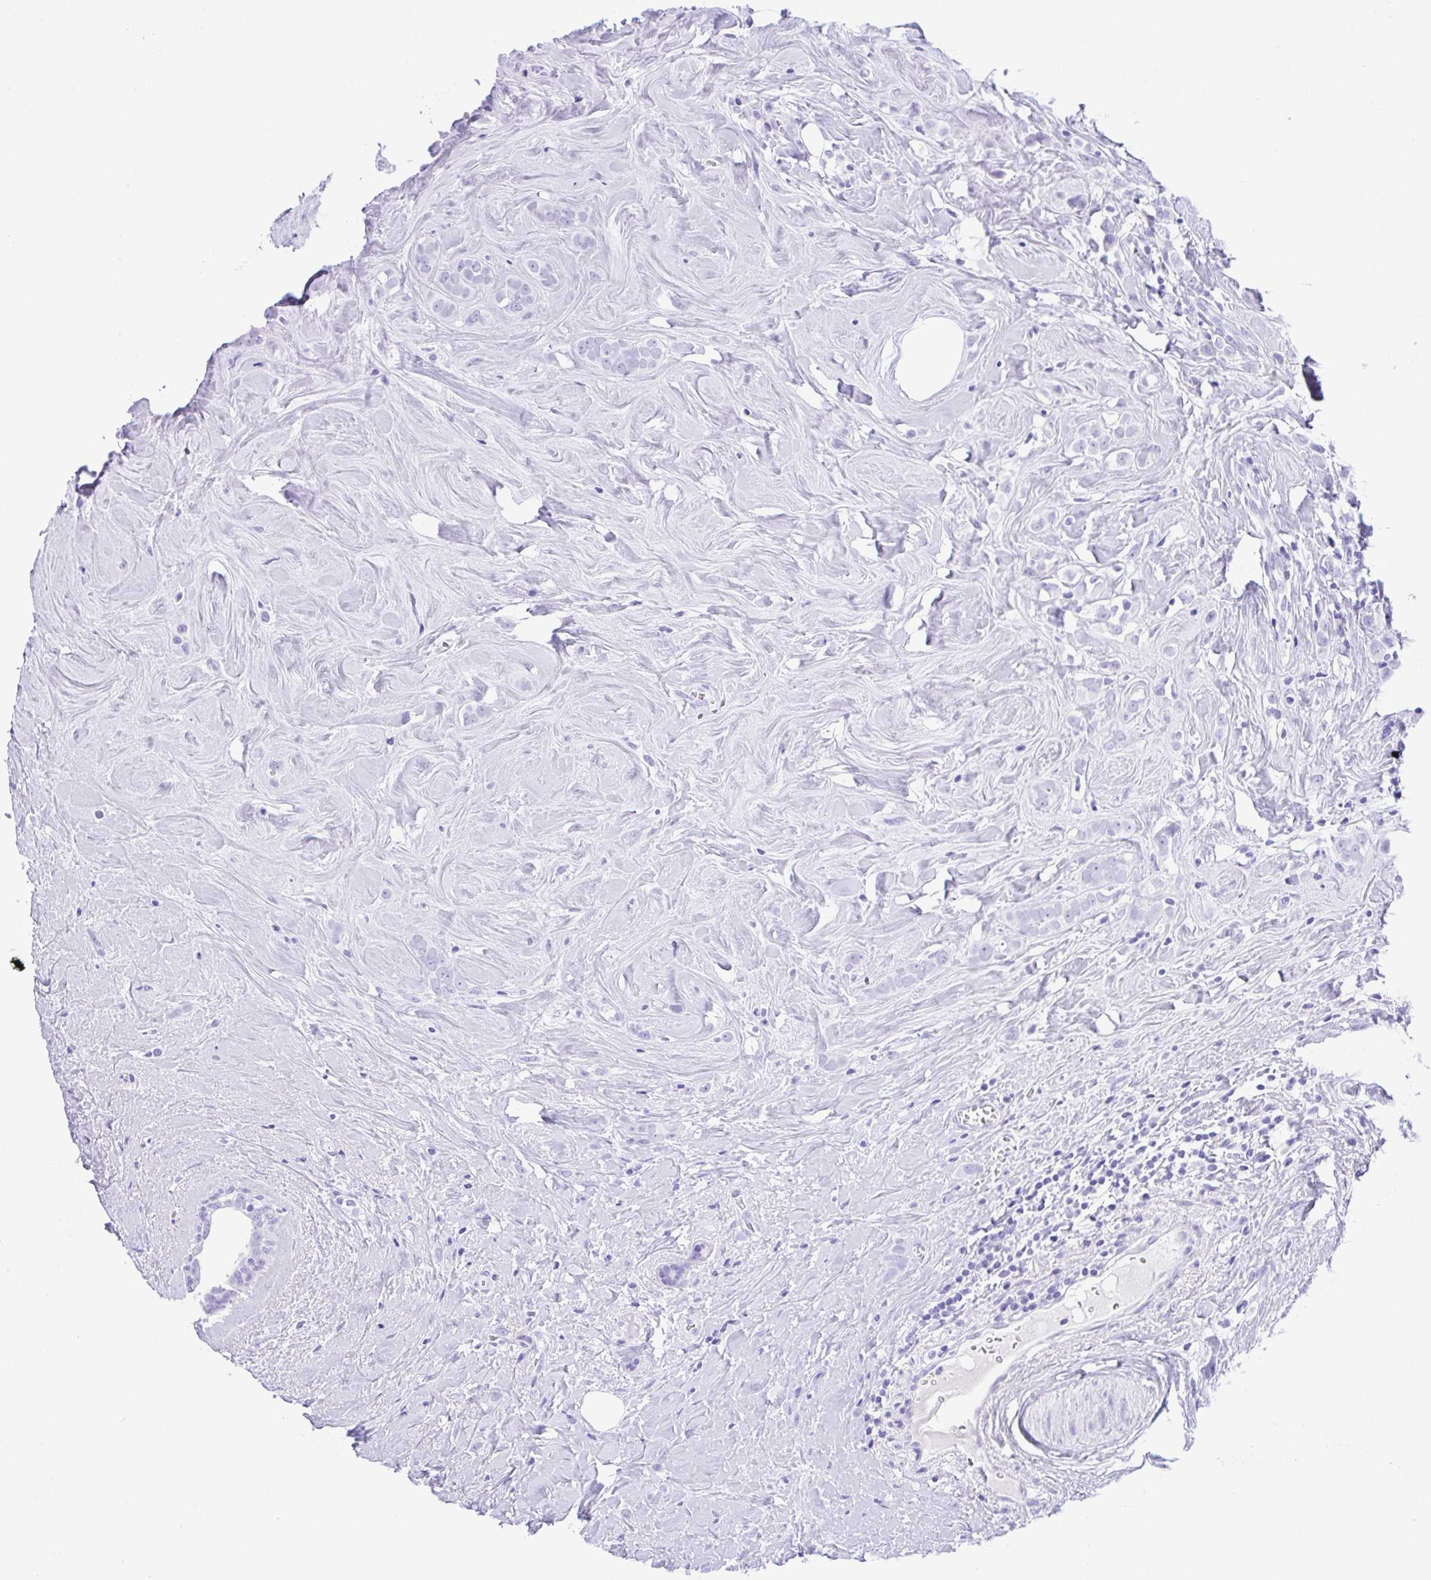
{"staining": {"intensity": "negative", "quantity": "none", "location": "none"}, "tissue": "breast cancer", "cell_type": "Tumor cells", "image_type": "cancer", "snomed": [{"axis": "morphology", "description": "Duct carcinoma"}, {"axis": "topography", "description": "Breast"}], "caption": "Immunohistochemical staining of breast invasive ductal carcinoma shows no significant staining in tumor cells.", "gene": "CPA1", "patient": {"sex": "female", "age": 80}}